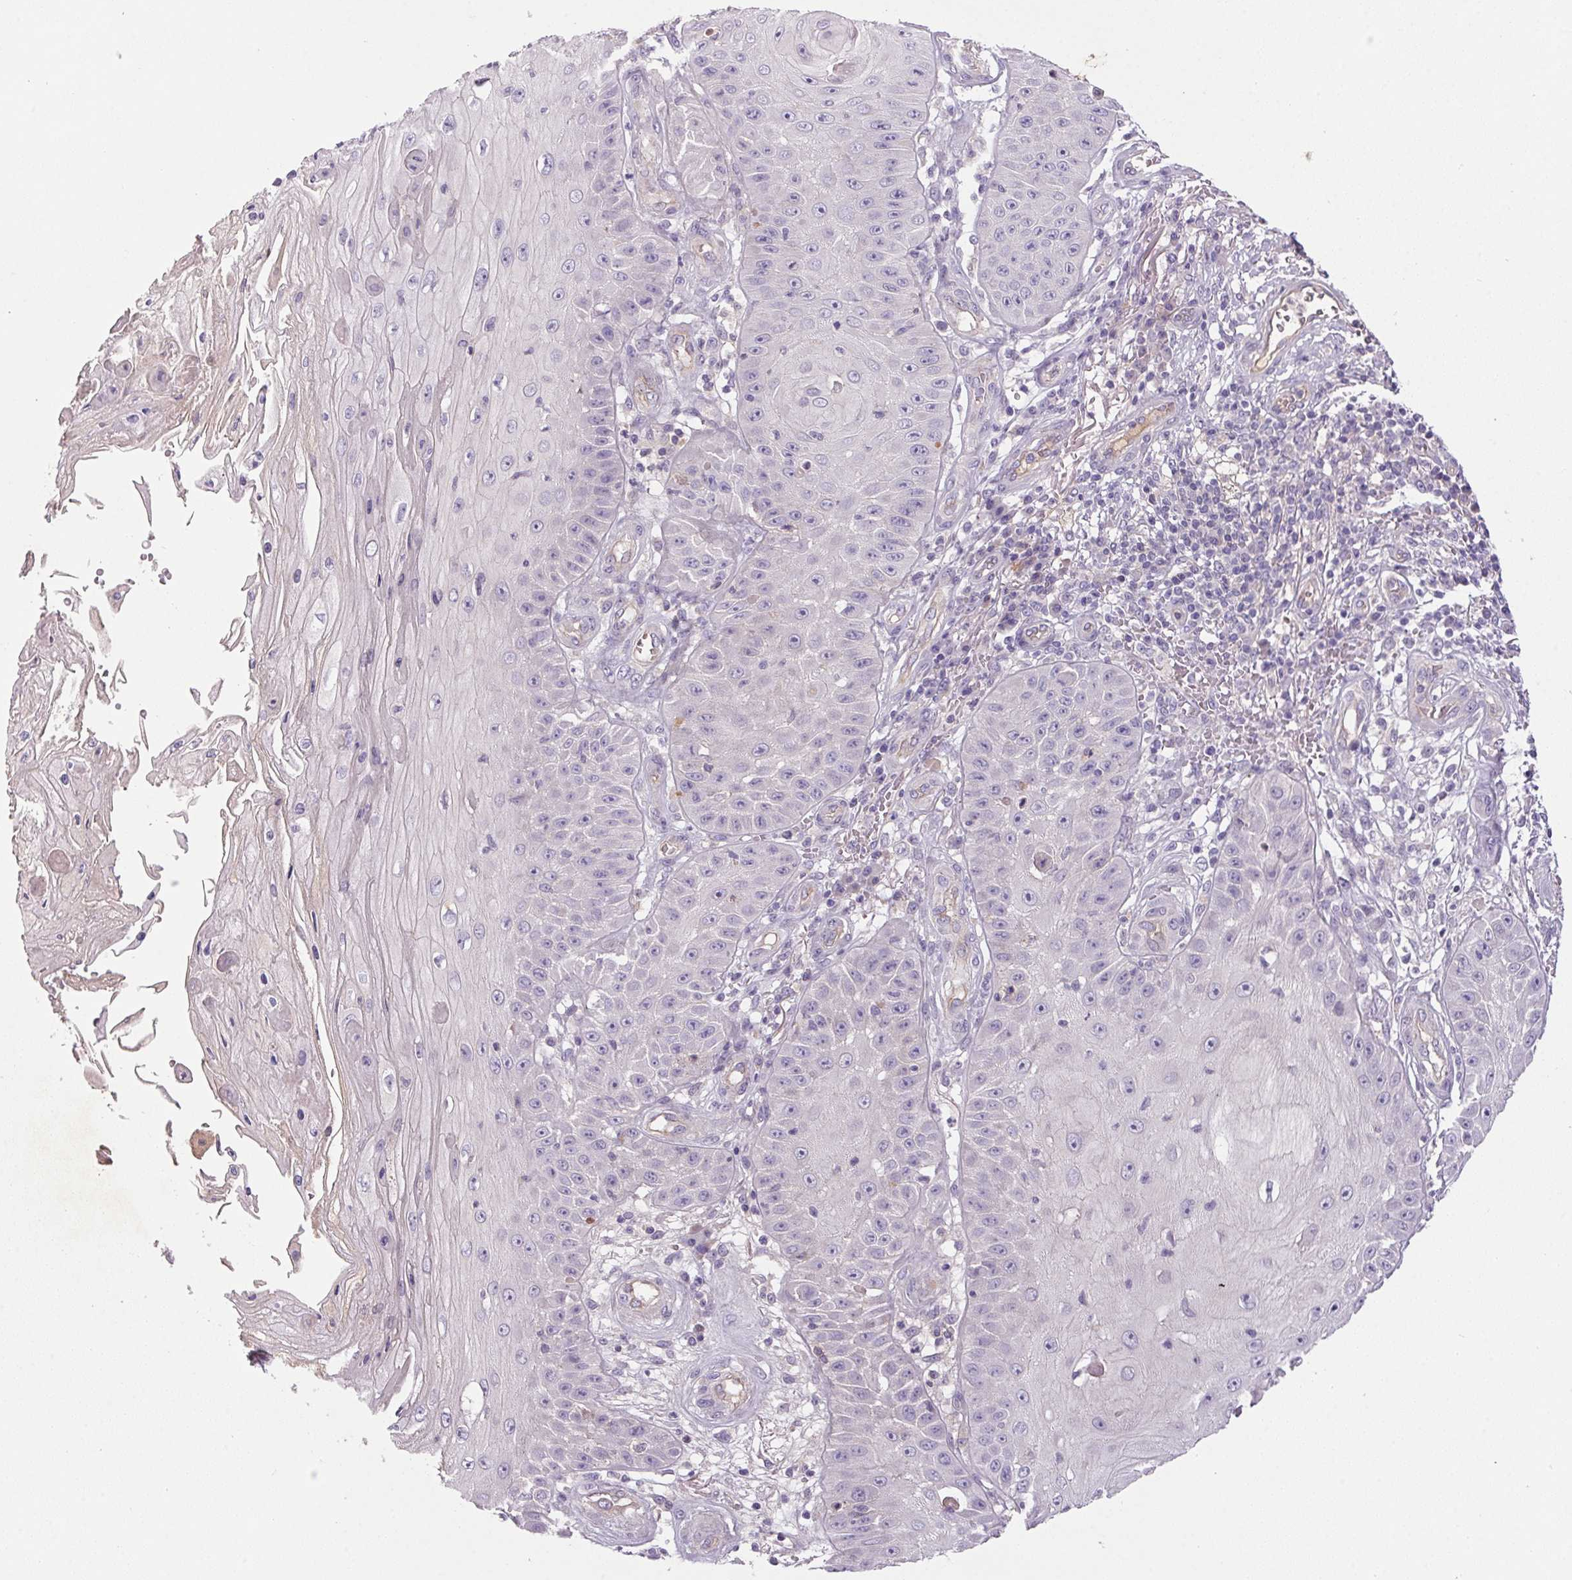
{"staining": {"intensity": "negative", "quantity": "none", "location": "none"}, "tissue": "skin cancer", "cell_type": "Tumor cells", "image_type": "cancer", "snomed": [{"axis": "morphology", "description": "Squamous cell carcinoma, NOS"}, {"axis": "topography", "description": "Skin"}], "caption": "High magnification brightfield microscopy of skin squamous cell carcinoma stained with DAB (brown) and counterstained with hematoxylin (blue): tumor cells show no significant expression.", "gene": "APOC4", "patient": {"sex": "male", "age": 70}}